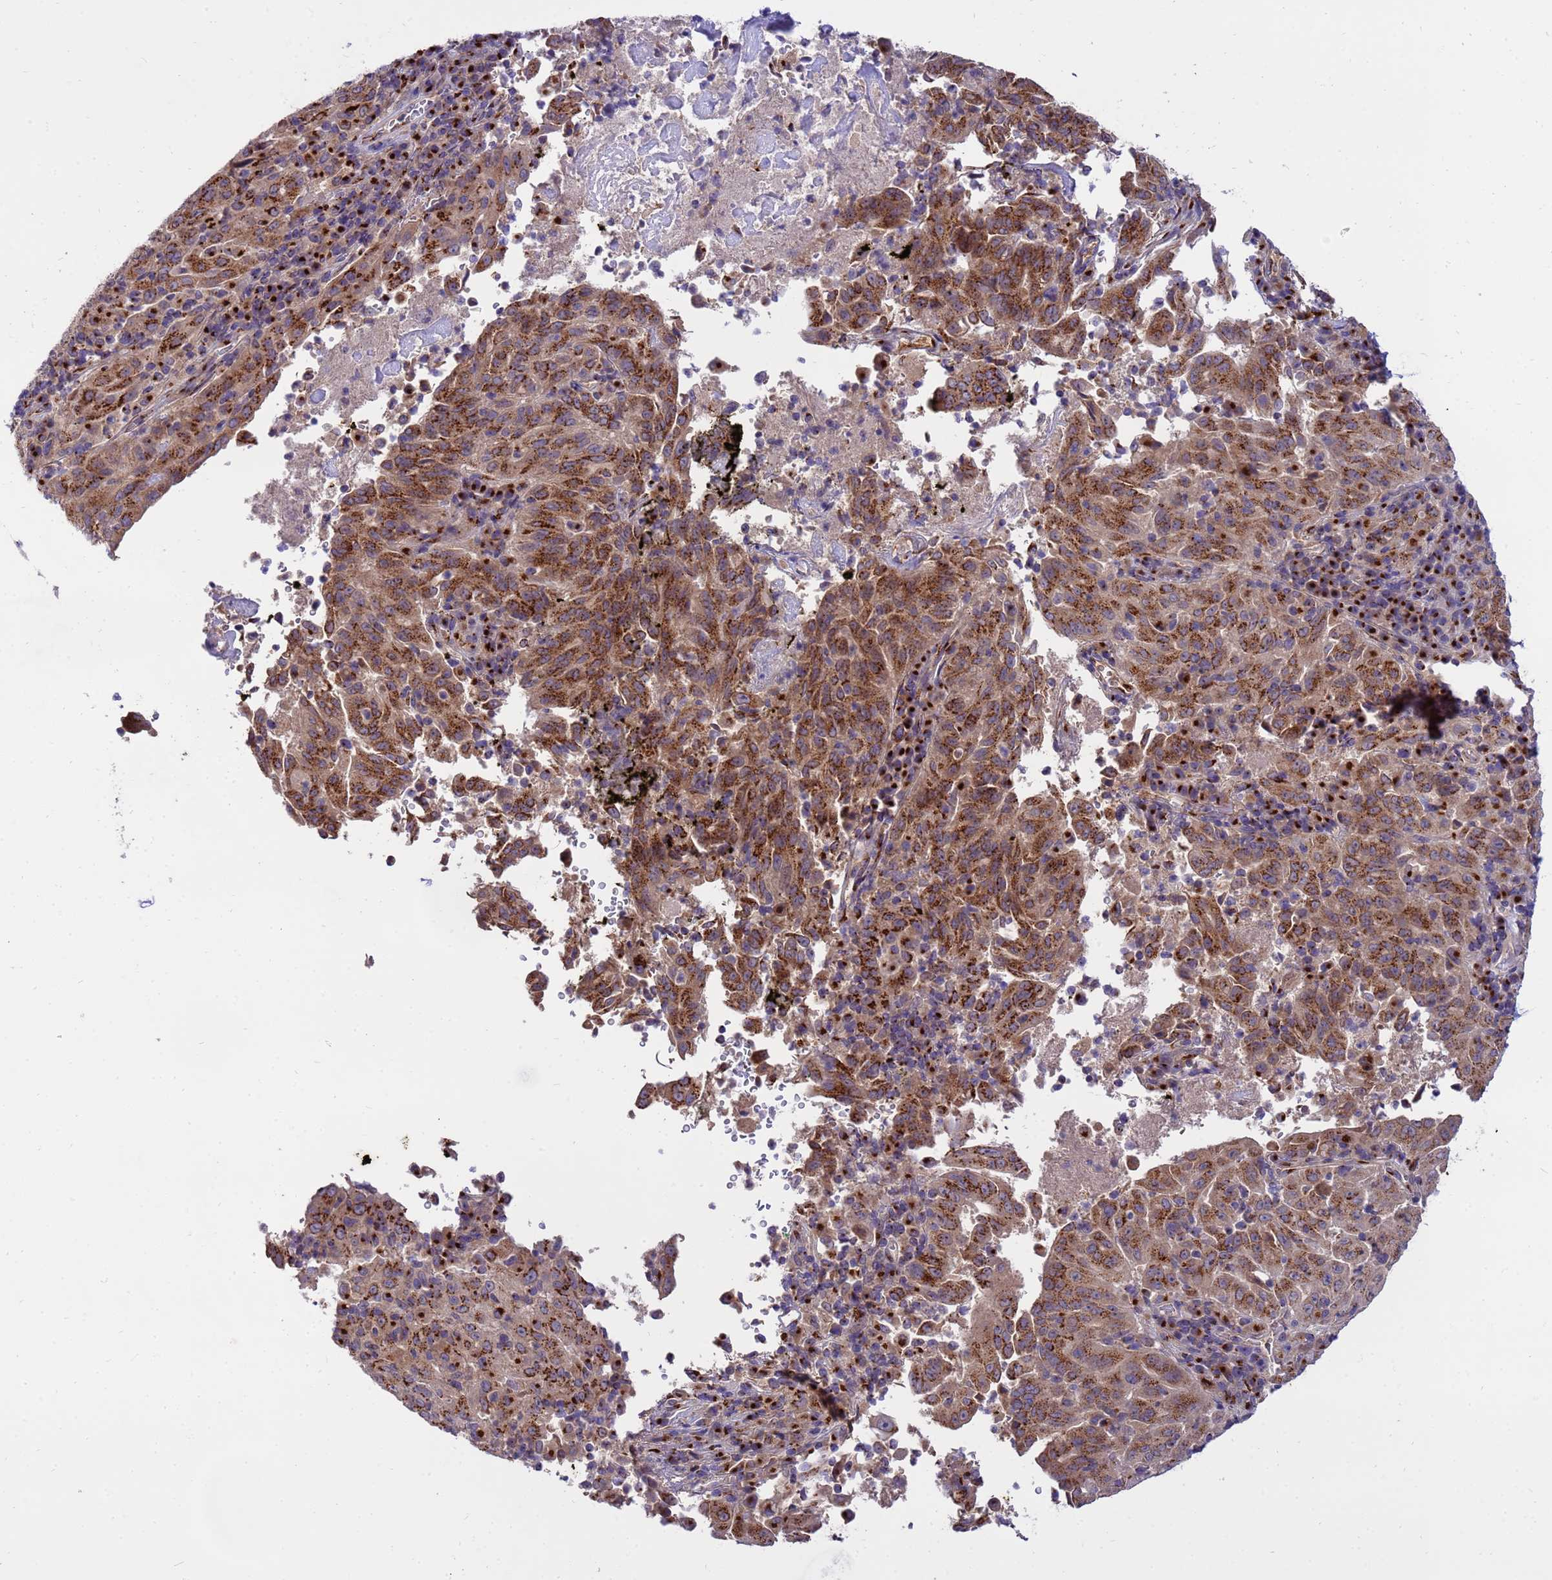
{"staining": {"intensity": "strong", "quantity": ">75%", "location": "cytoplasmic/membranous"}, "tissue": "pancreatic cancer", "cell_type": "Tumor cells", "image_type": "cancer", "snomed": [{"axis": "morphology", "description": "Adenocarcinoma, NOS"}, {"axis": "topography", "description": "Pancreas"}], "caption": "Pancreatic adenocarcinoma tissue shows strong cytoplasmic/membranous positivity in approximately >75% of tumor cells (Brightfield microscopy of DAB IHC at high magnification).", "gene": "HPS3", "patient": {"sex": "male", "age": 63}}